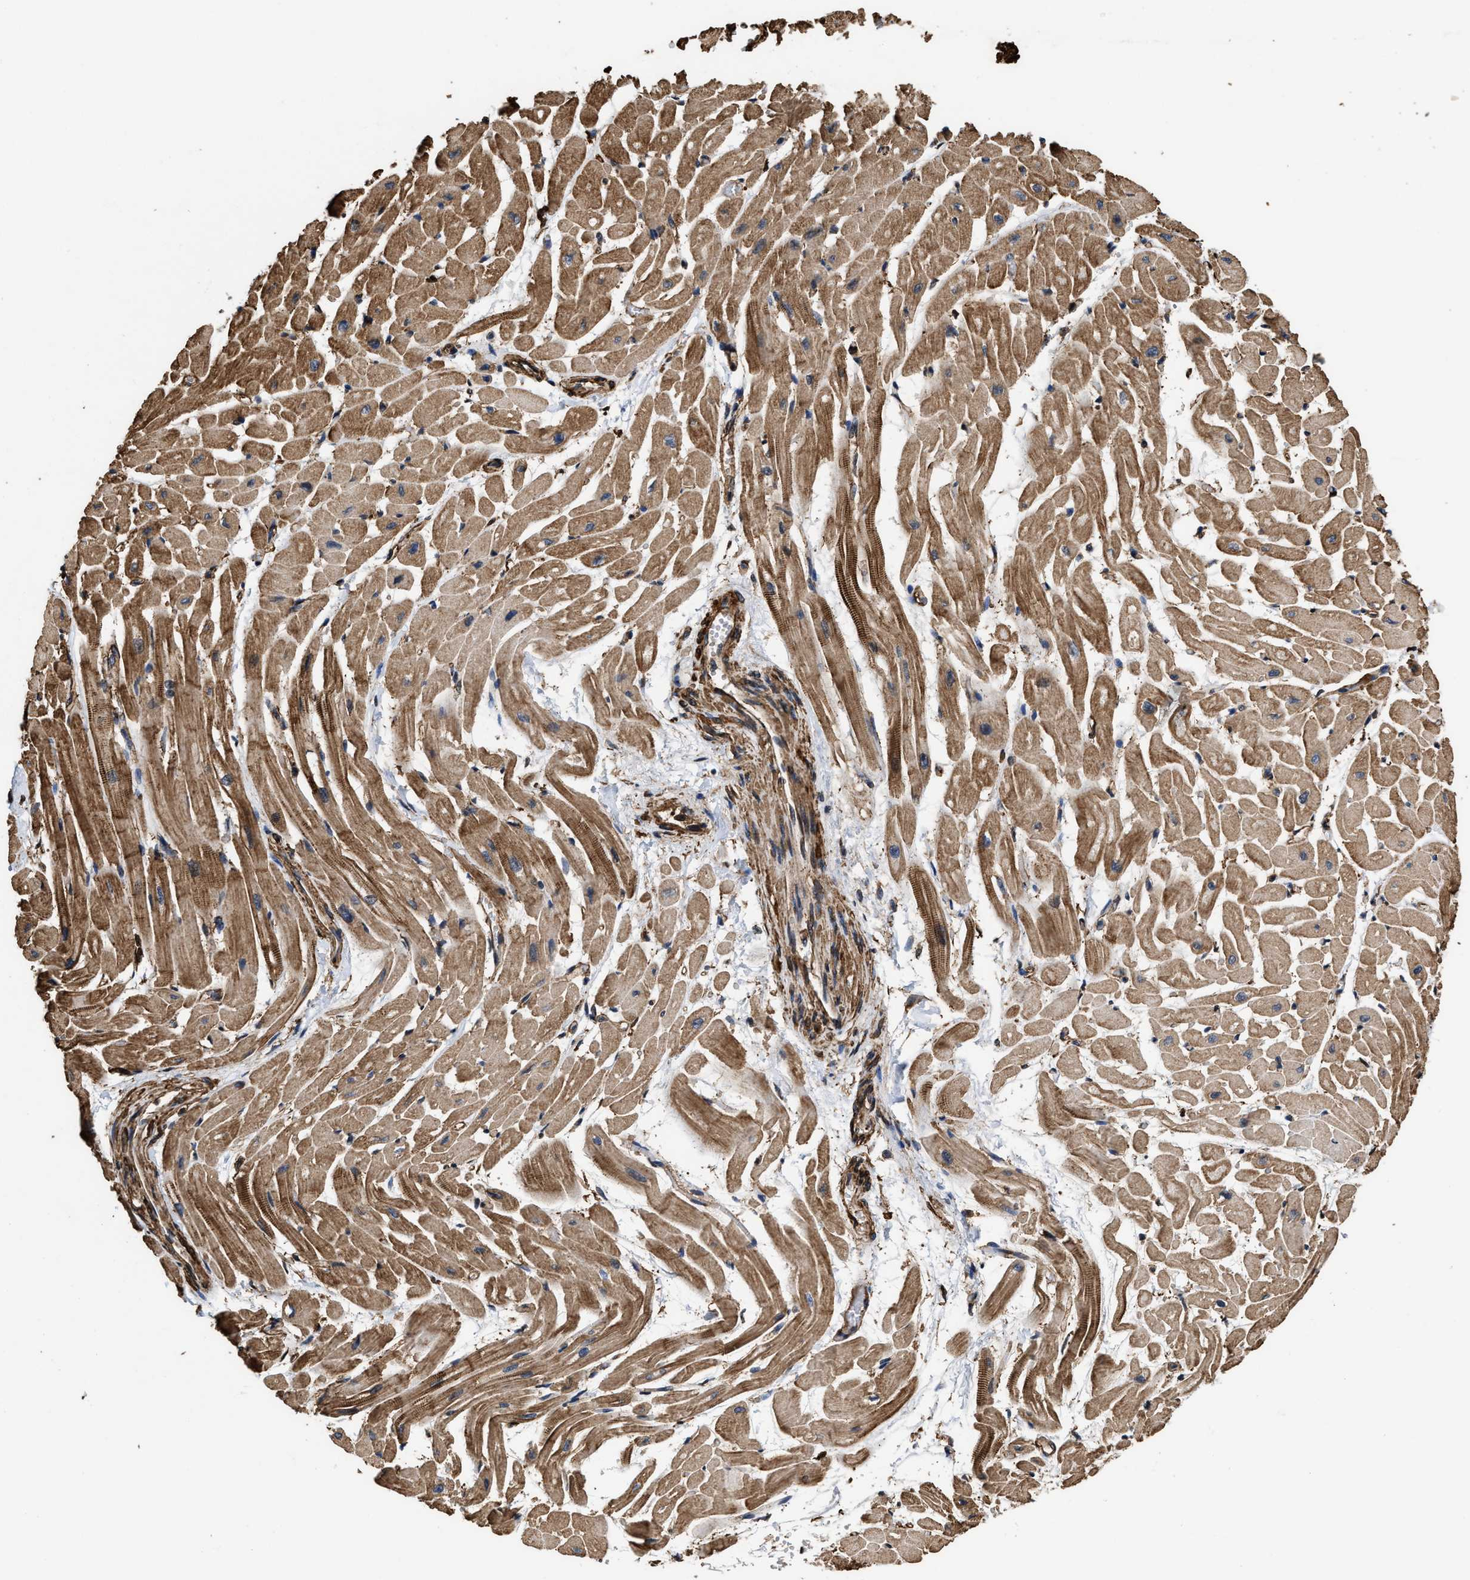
{"staining": {"intensity": "strong", "quantity": ">75%", "location": "cytoplasmic/membranous"}, "tissue": "heart muscle", "cell_type": "Cardiomyocytes", "image_type": "normal", "snomed": [{"axis": "morphology", "description": "Normal tissue, NOS"}, {"axis": "topography", "description": "Heart"}], "caption": "Strong cytoplasmic/membranous expression for a protein is identified in approximately >75% of cardiomyocytes of normal heart muscle using immunohistochemistry (IHC).", "gene": "KBTBD2", "patient": {"sex": "male", "age": 45}}